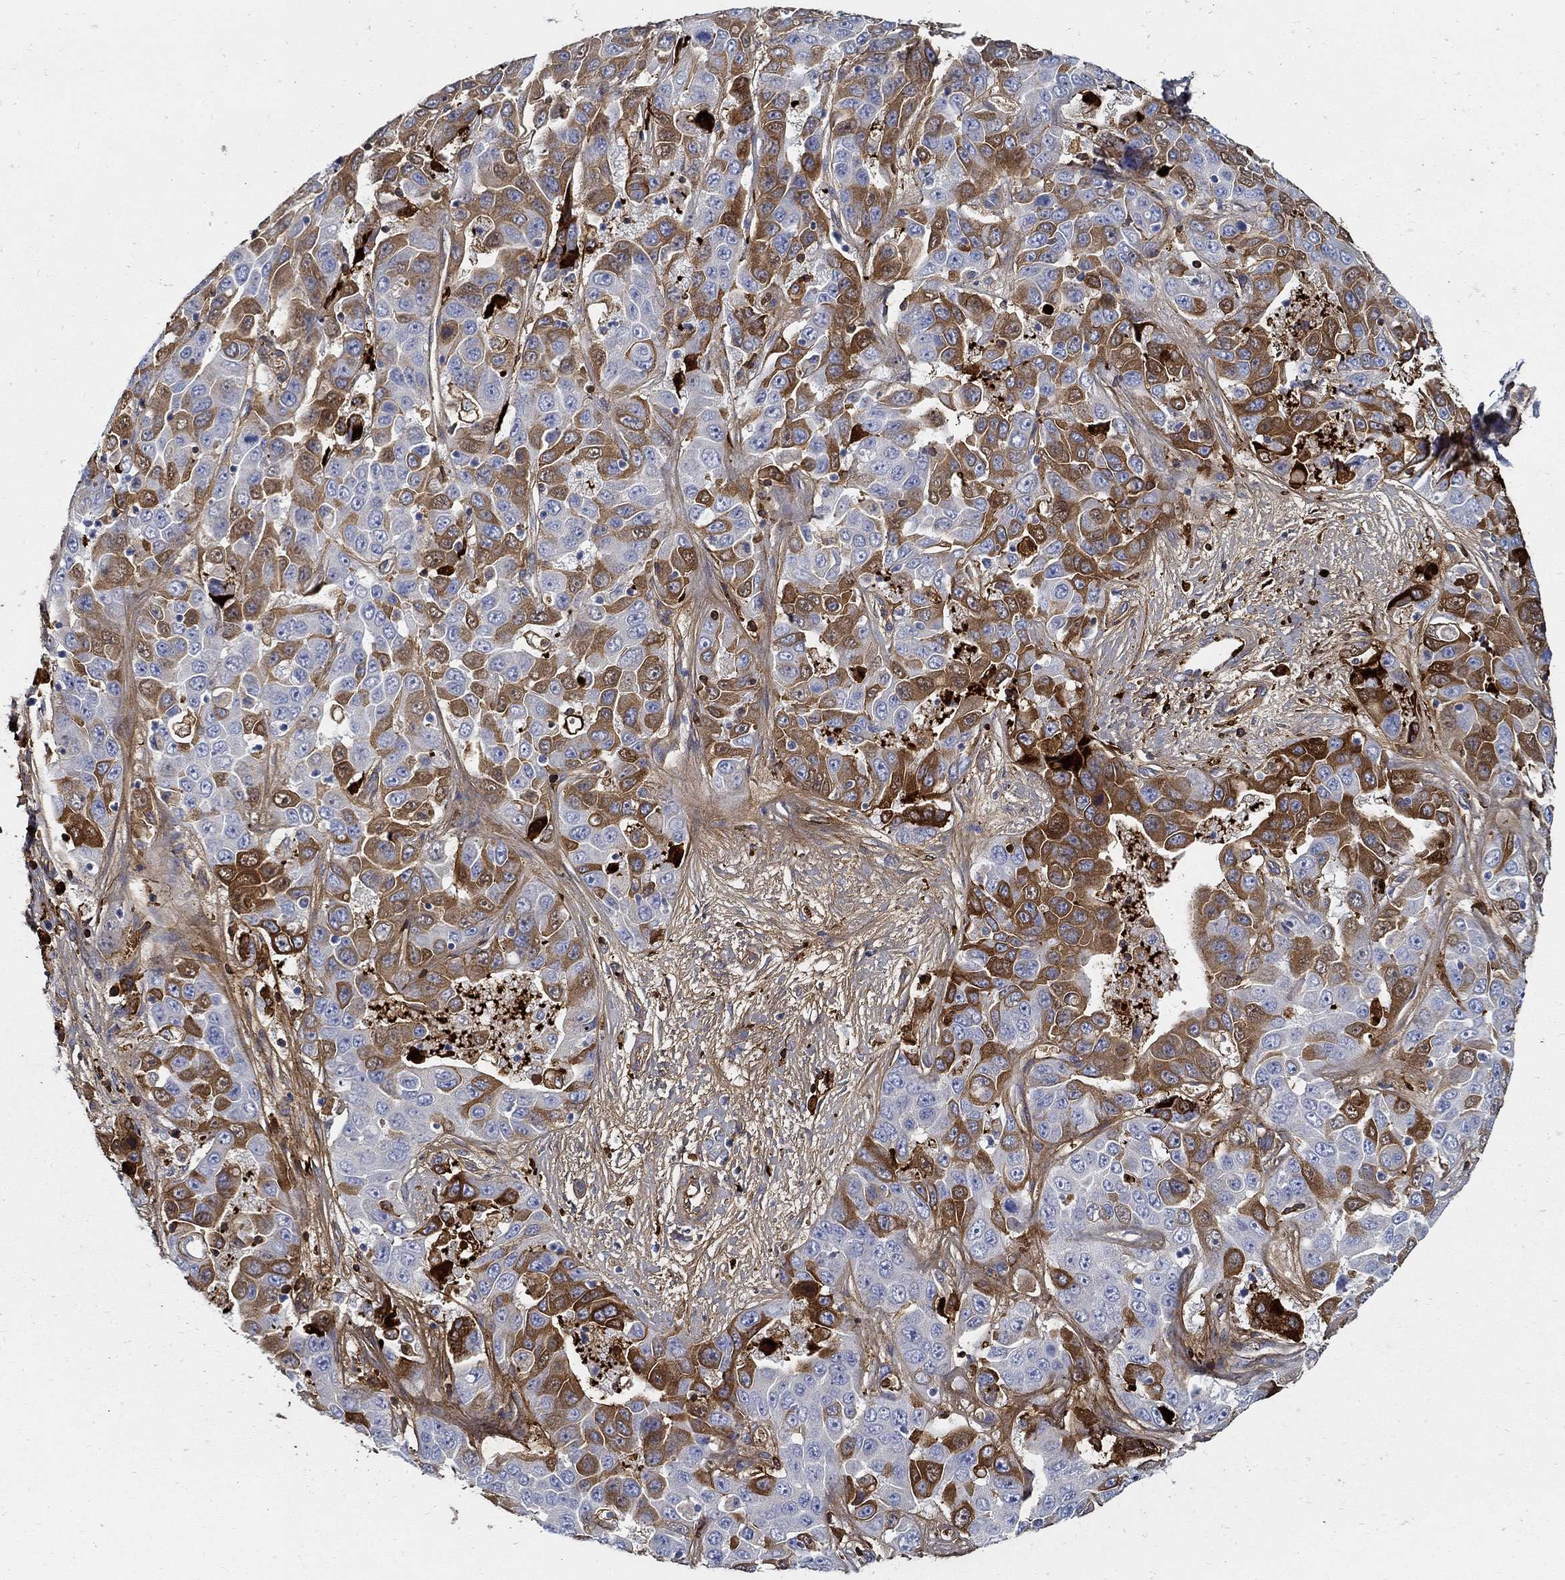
{"staining": {"intensity": "strong", "quantity": "25%-75%", "location": "cytoplasmic/membranous"}, "tissue": "liver cancer", "cell_type": "Tumor cells", "image_type": "cancer", "snomed": [{"axis": "morphology", "description": "Cholangiocarcinoma"}, {"axis": "topography", "description": "Liver"}], "caption": "An image showing strong cytoplasmic/membranous staining in approximately 25%-75% of tumor cells in liver cancer, as visualized by brown immunohistochemical staining.", "gene": "TGFBI", "patient": {"sex": "female", "age": 52}}